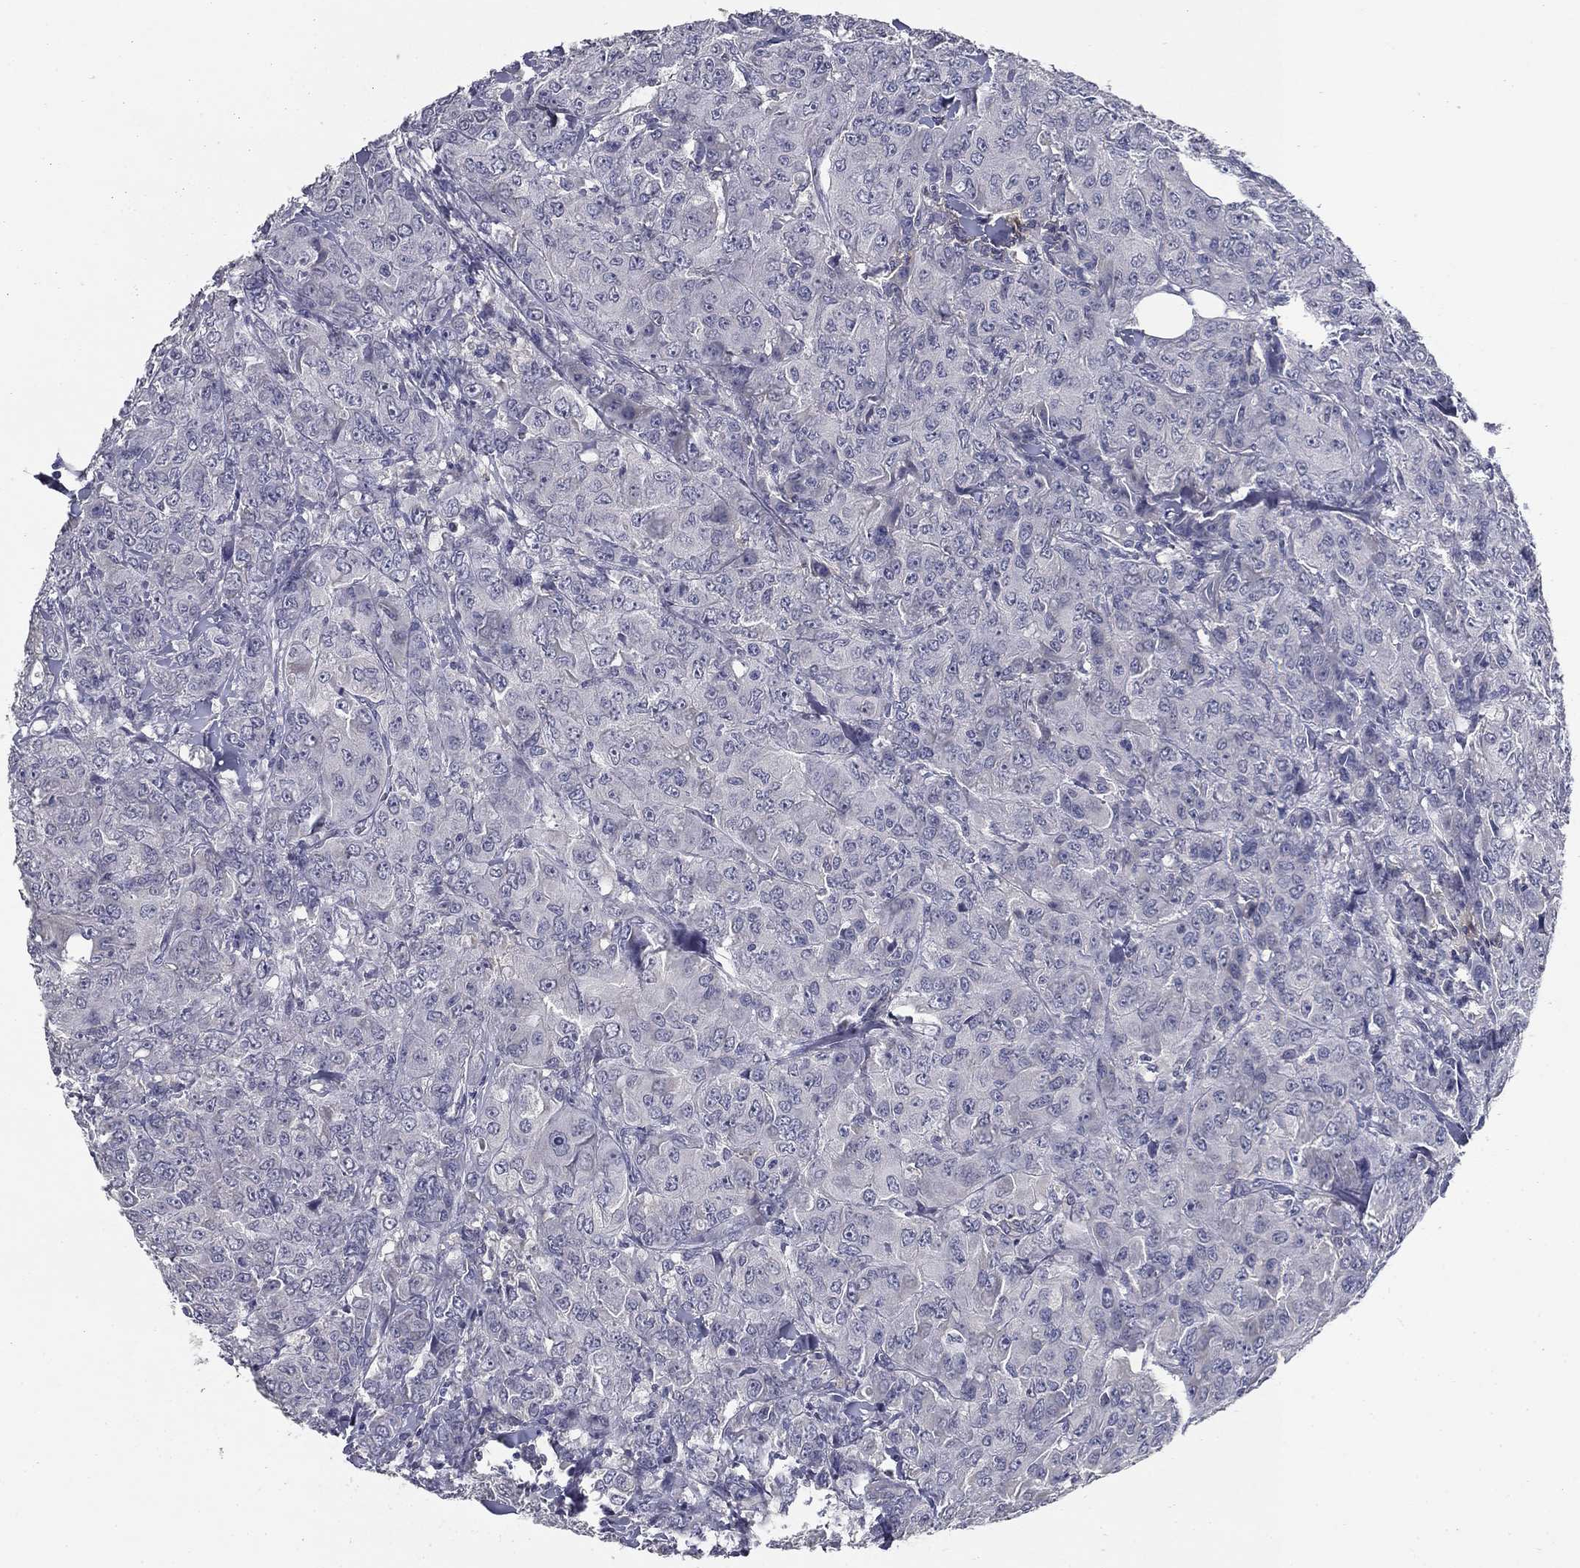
{"staining": {"intensity": "negative", "quantity": "none", "location": "none"}, "tissue": "breast cancer", "cell_type": "Tumor cells", "image_type": "cancer", "snomed": [{"axis": "morphology", "description": "Duct carcinoma"}, {"axis": "topography", "description": "Breast"}], "caption": "Immunohistochemistry (IHC) of human breast intraductal carcinoma reveals no staining in tumor cells. The staining is performed using DAB (3,3'-diaminobenzidine) brown chromogen with nuclei counter-stained in using hematoxylin.", "gene": "CD274", "patient": {"sex": "female", "age": 43}}